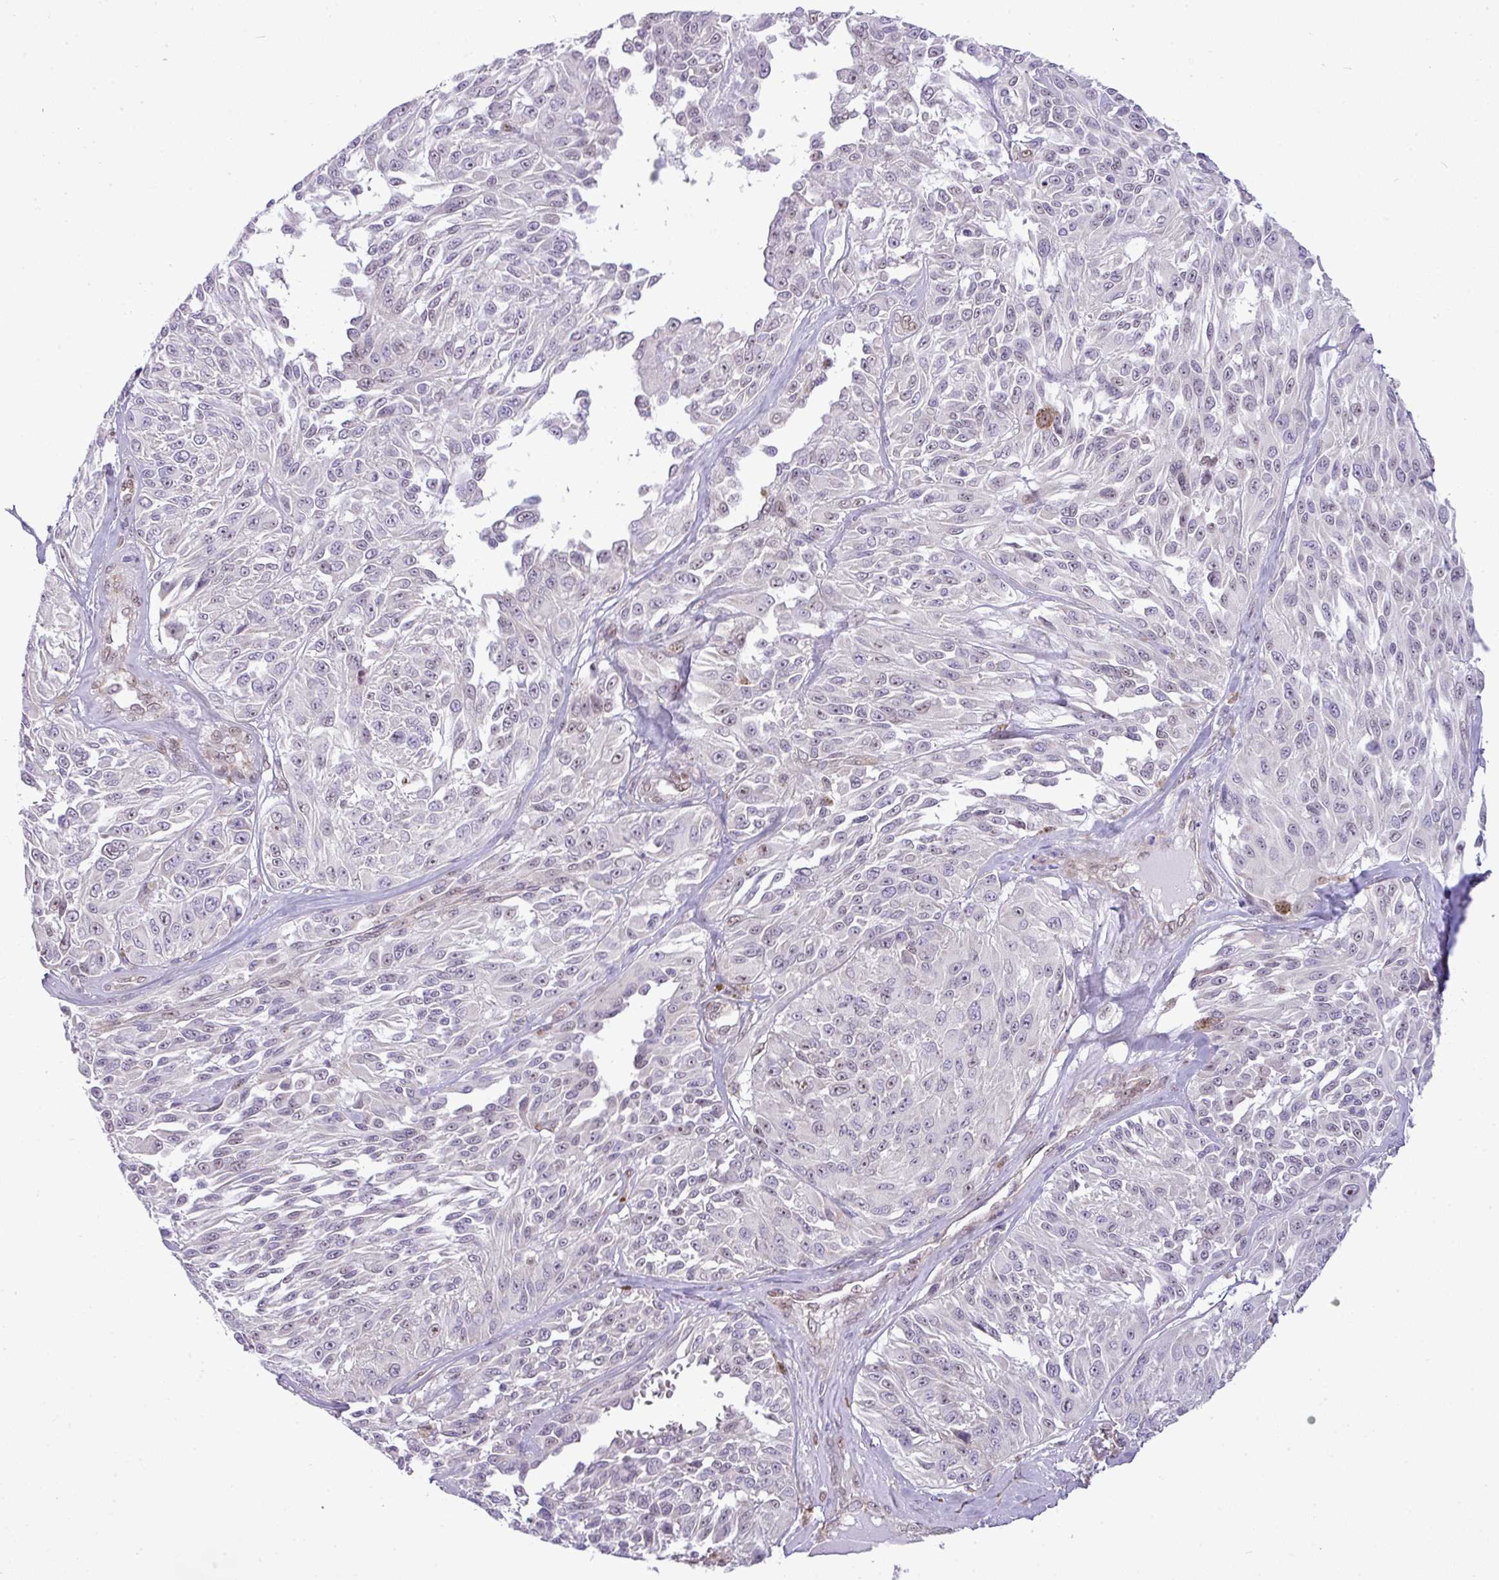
{"staining": {"intensity": "negative", "quantity": "none", "location": "none"}, "tissue": "melanoma", "cell_type": "Tumor cells", "image_type": "cancer", "snomed": [{"axis": "morphology", "description": "Malignant melanoma, NOS"}, {"axis": "topography", "description": "Skin"}], "caption": "IHC histopathology image of human malignant melanoma stained for a protein (brown), which shows no expression in tumor cells. Nuclei are stained in blue.", "gene": "MAK16", "patient": {"sex": "male", "age": 94}}